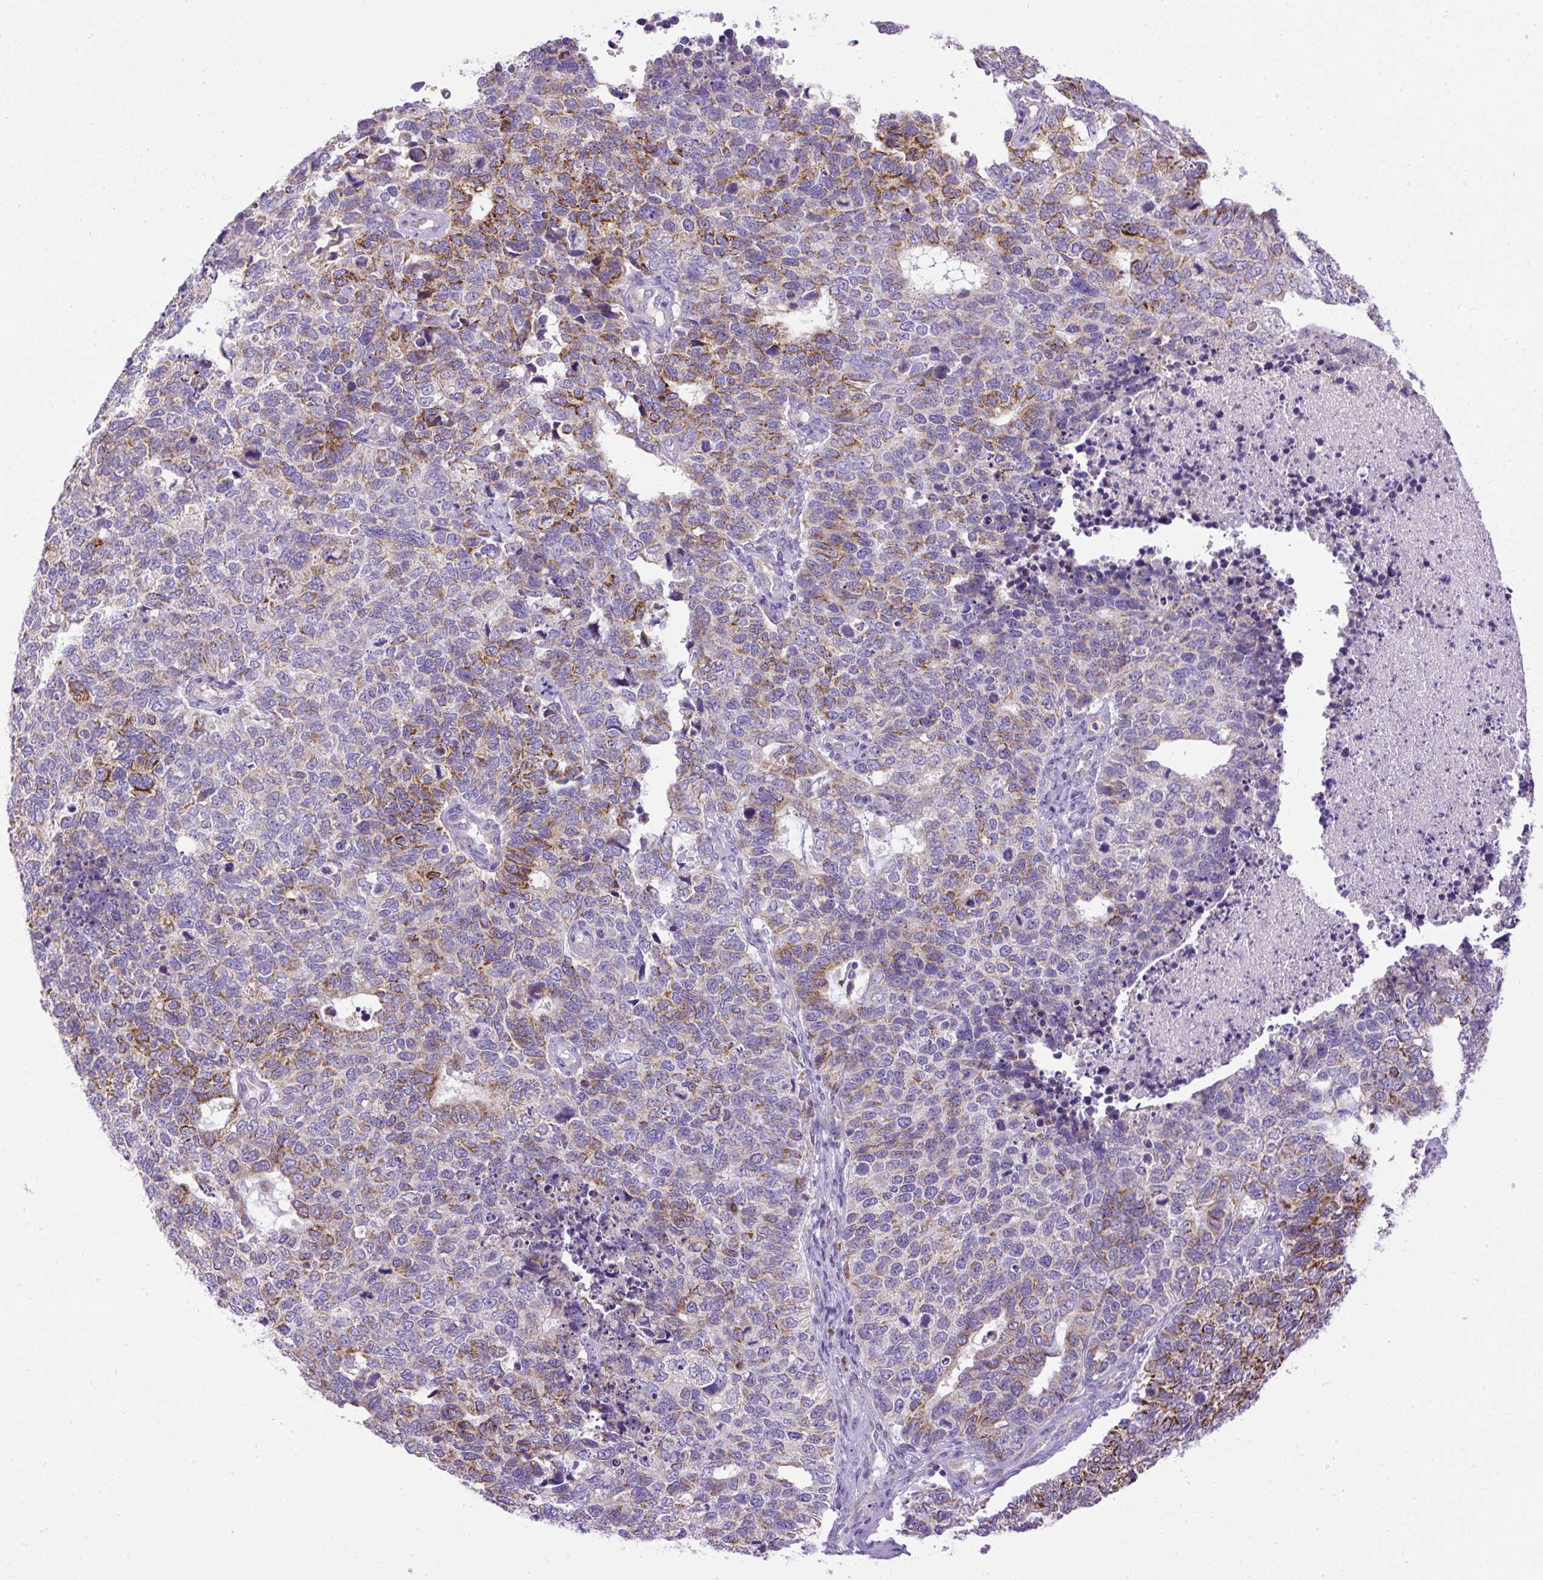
{"staining": {"intensity": "moderate", "quantity": "25%-75%", "location": "cytoplasmic/membranous"}, "tissue": "cervical cancer", "cell_type": "Tumor cells", "image_type": "cancer", "snomed": [{"axis": "morphology", "description": "Squamous cell carcinoma, NOS"}, {"axis": "topography", "description": "Cervix"}], "caption": "The image exhibits immunohistochemical staining of cervical squamous cell carcinoma. There is moderate cytoplasmic/membranous expression is seen in approximately 25%-75% of tumor cells.", "gene": "SYBU", "patient": {"sex": "female", "age": 63}}